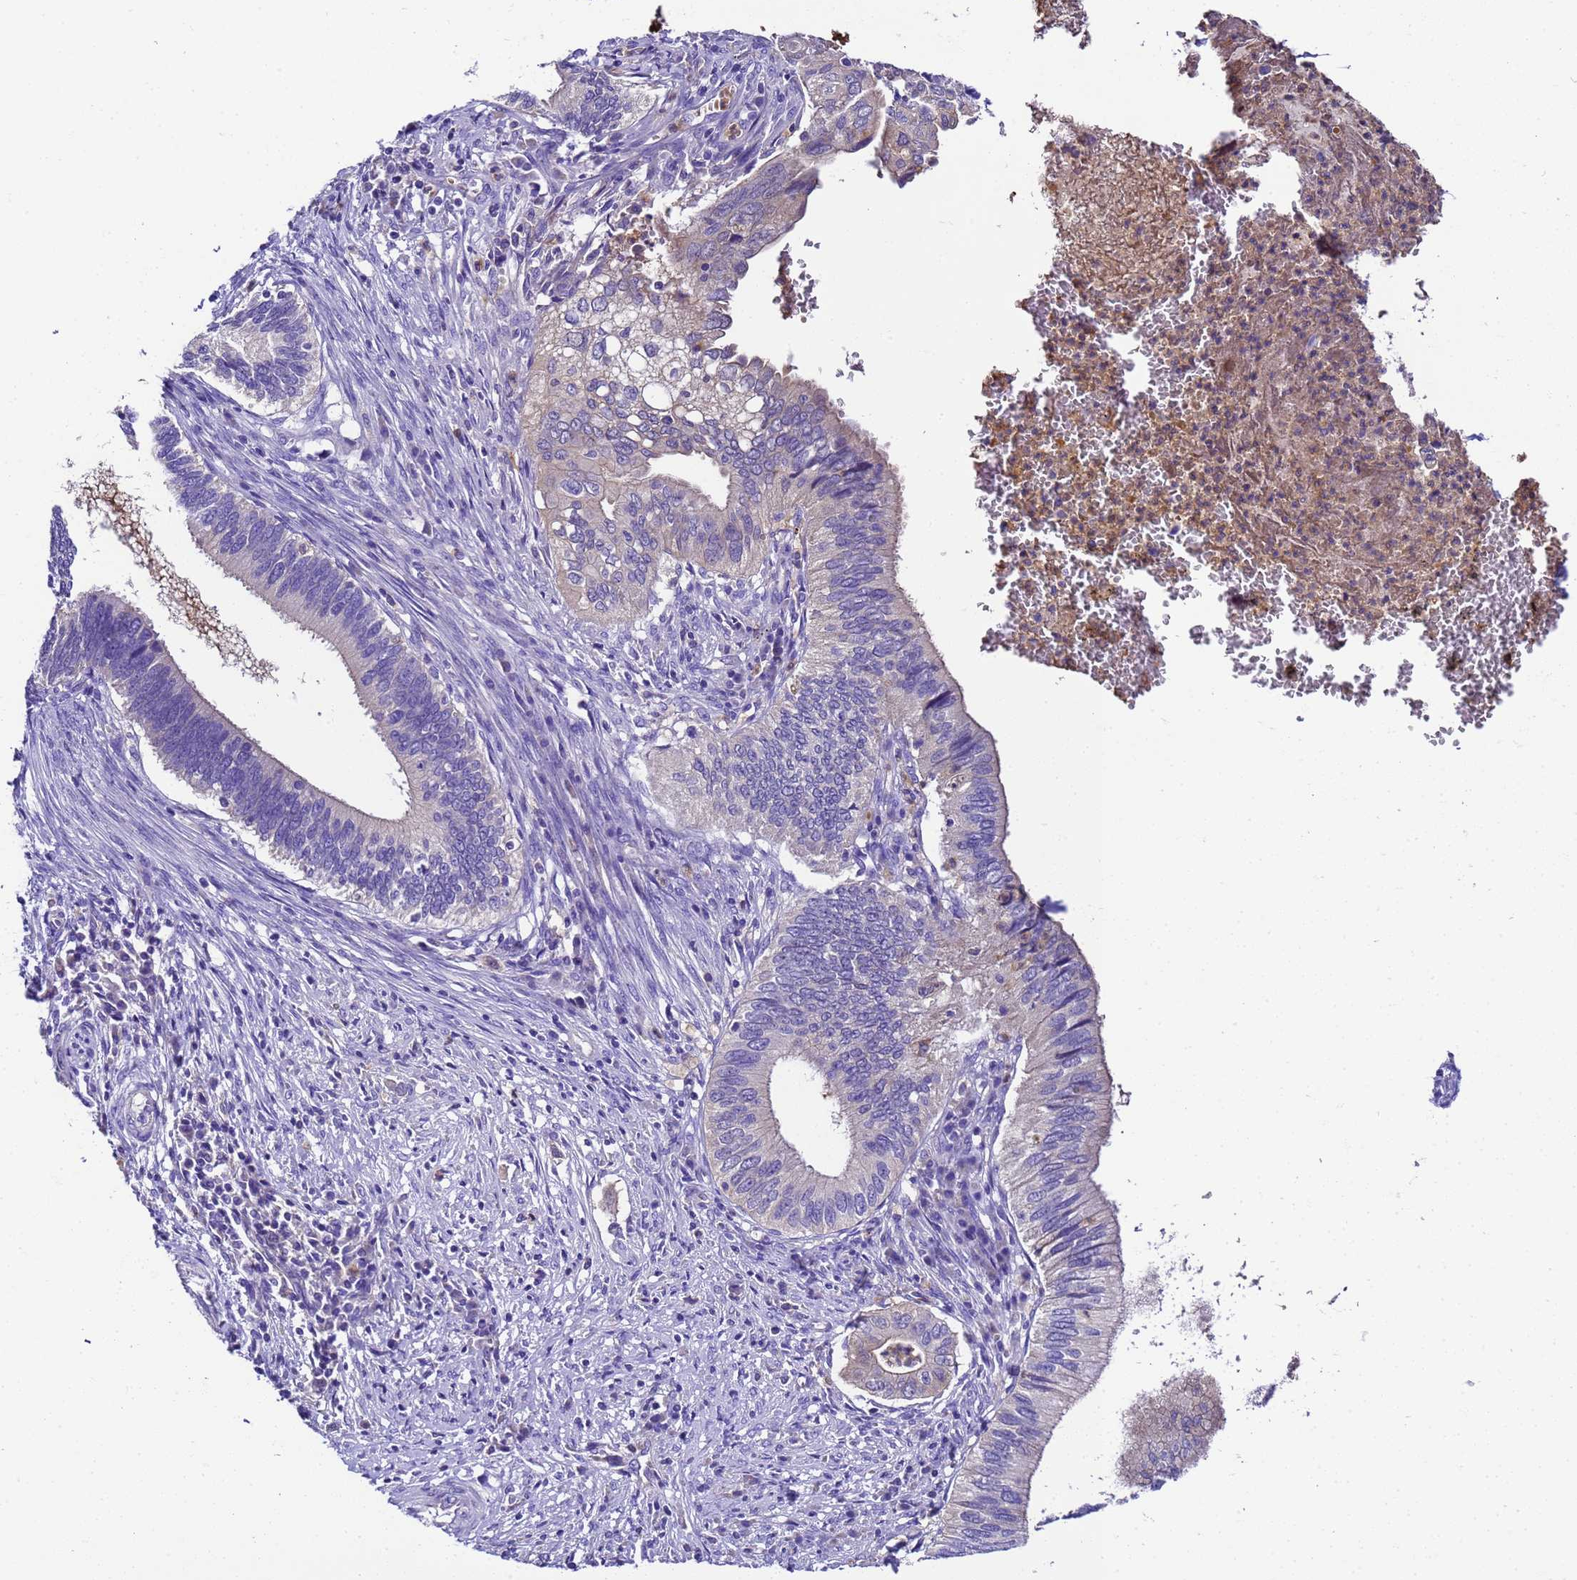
{"staining": {"intensity": "negative", "quantity": "none", "location": "none"}, "tissue": "cervical cancer", "cell_type": "Tumor cells", "image_type": "cancer", "snomed": [{"axis": "morphology", "description": "Adenocarcinoma, NOS"}, {"axis": "topography", "description": "Cervix"}], "caption": "IHC of cervical adenocarcinoma shows no positivity in tumor cells.", "gene": "UGT2A1", "patient": {"sex": "female", "age": 42}}